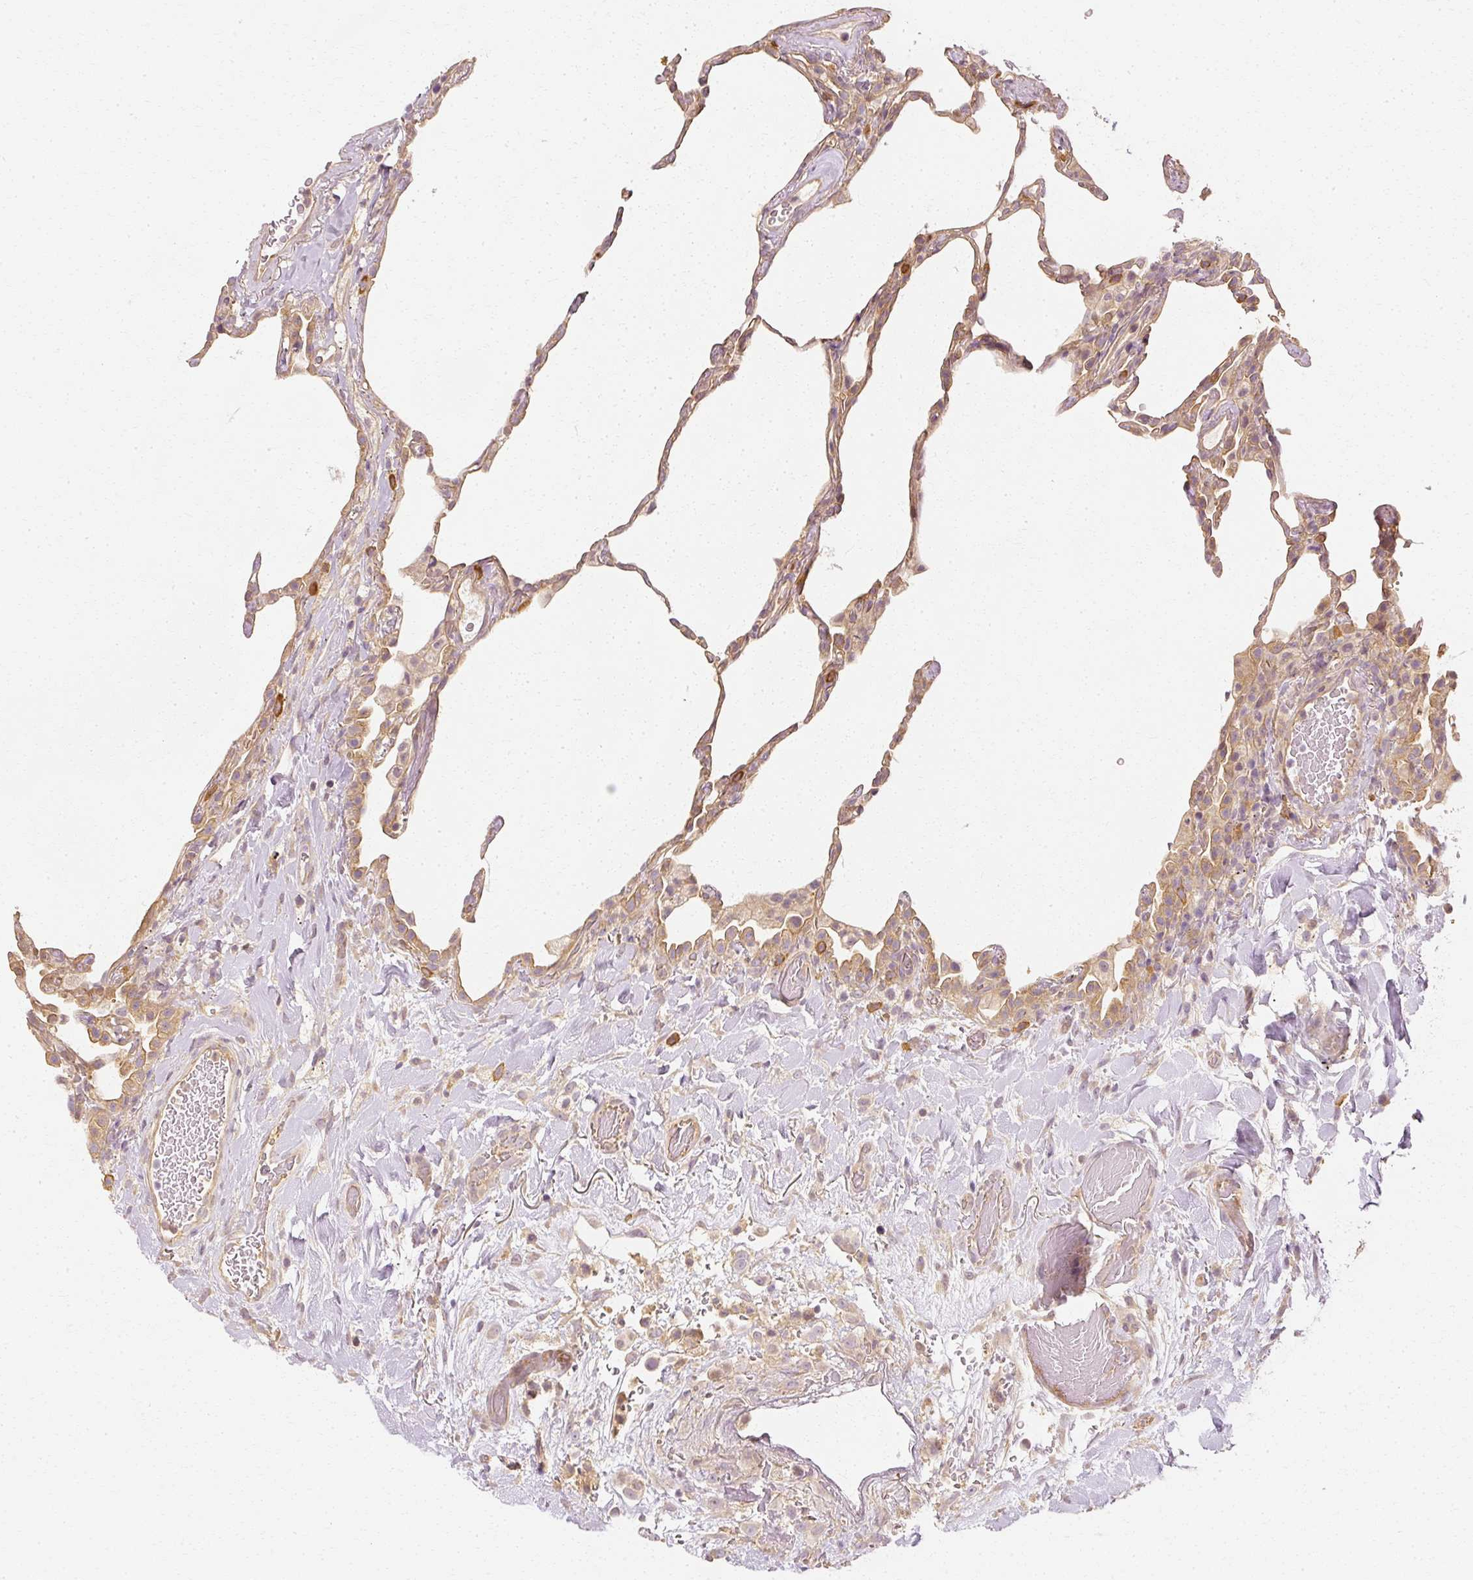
{"staining": {"intensity": "moderate", "quantity": "25%-75%", "location": "cytoplasmic/membranous"}, "tissue": "lung", "cell_type": "Alveolar cells", "image_type": "normal", "snomed": [{"axis": "morphology", "description": "Normal tissue, NOS"}, {"axis": "topography", "description": "Lung"}], "caption": "Immunohistochemistry image of unremarkable lung: human lung stained using IHC displays medium levels of moderate protein expression localized specifically in the cytoplasmic/membranous of alveolar cells, appearing as a cytoplasmic/membranous brown color.", "gene": "GNAQ", "patient": {"sex": "female", "age": 57}}